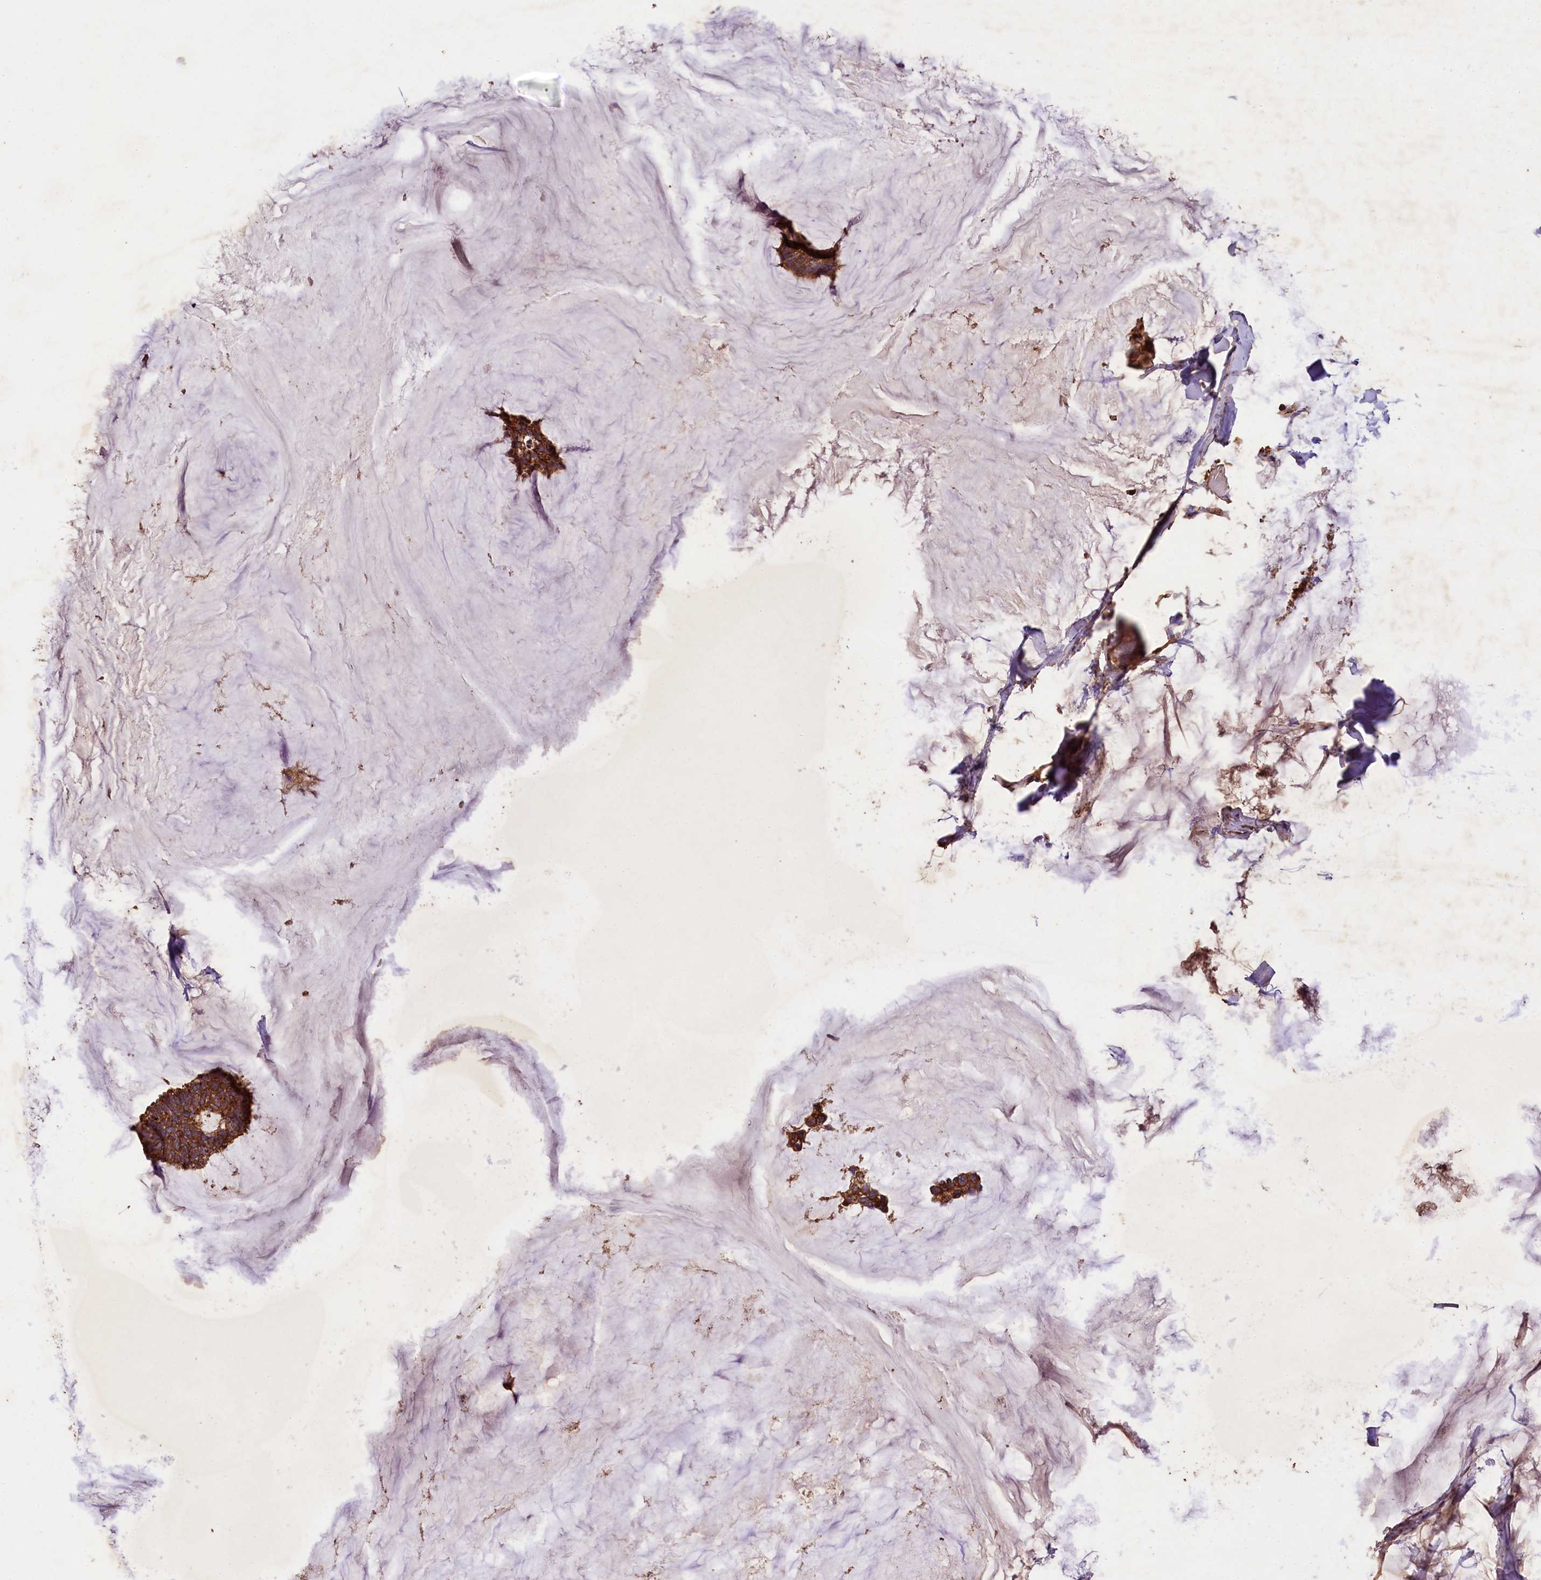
{"staining": {"intensity": "strong", "quantity": ">75%", "location": "cytoplasmic/membranous"}, "tissue": "breast cancer", "cell_type": "Tumor cells", "image_type": "cancer", "snomed": [{"axis": "morphology", "description": "Duct carcinoma"}, {"axis": "topography", "description": "Breast"}], "caption": "A brown stain labels strong cytoplasmic/membranous positivity of a protein in breast cancer tumor cells. (IHC, brightfield microscopy, high magnification).", "gene": "PLXNB1", "patient": {"sex": "female", "age": 93}}